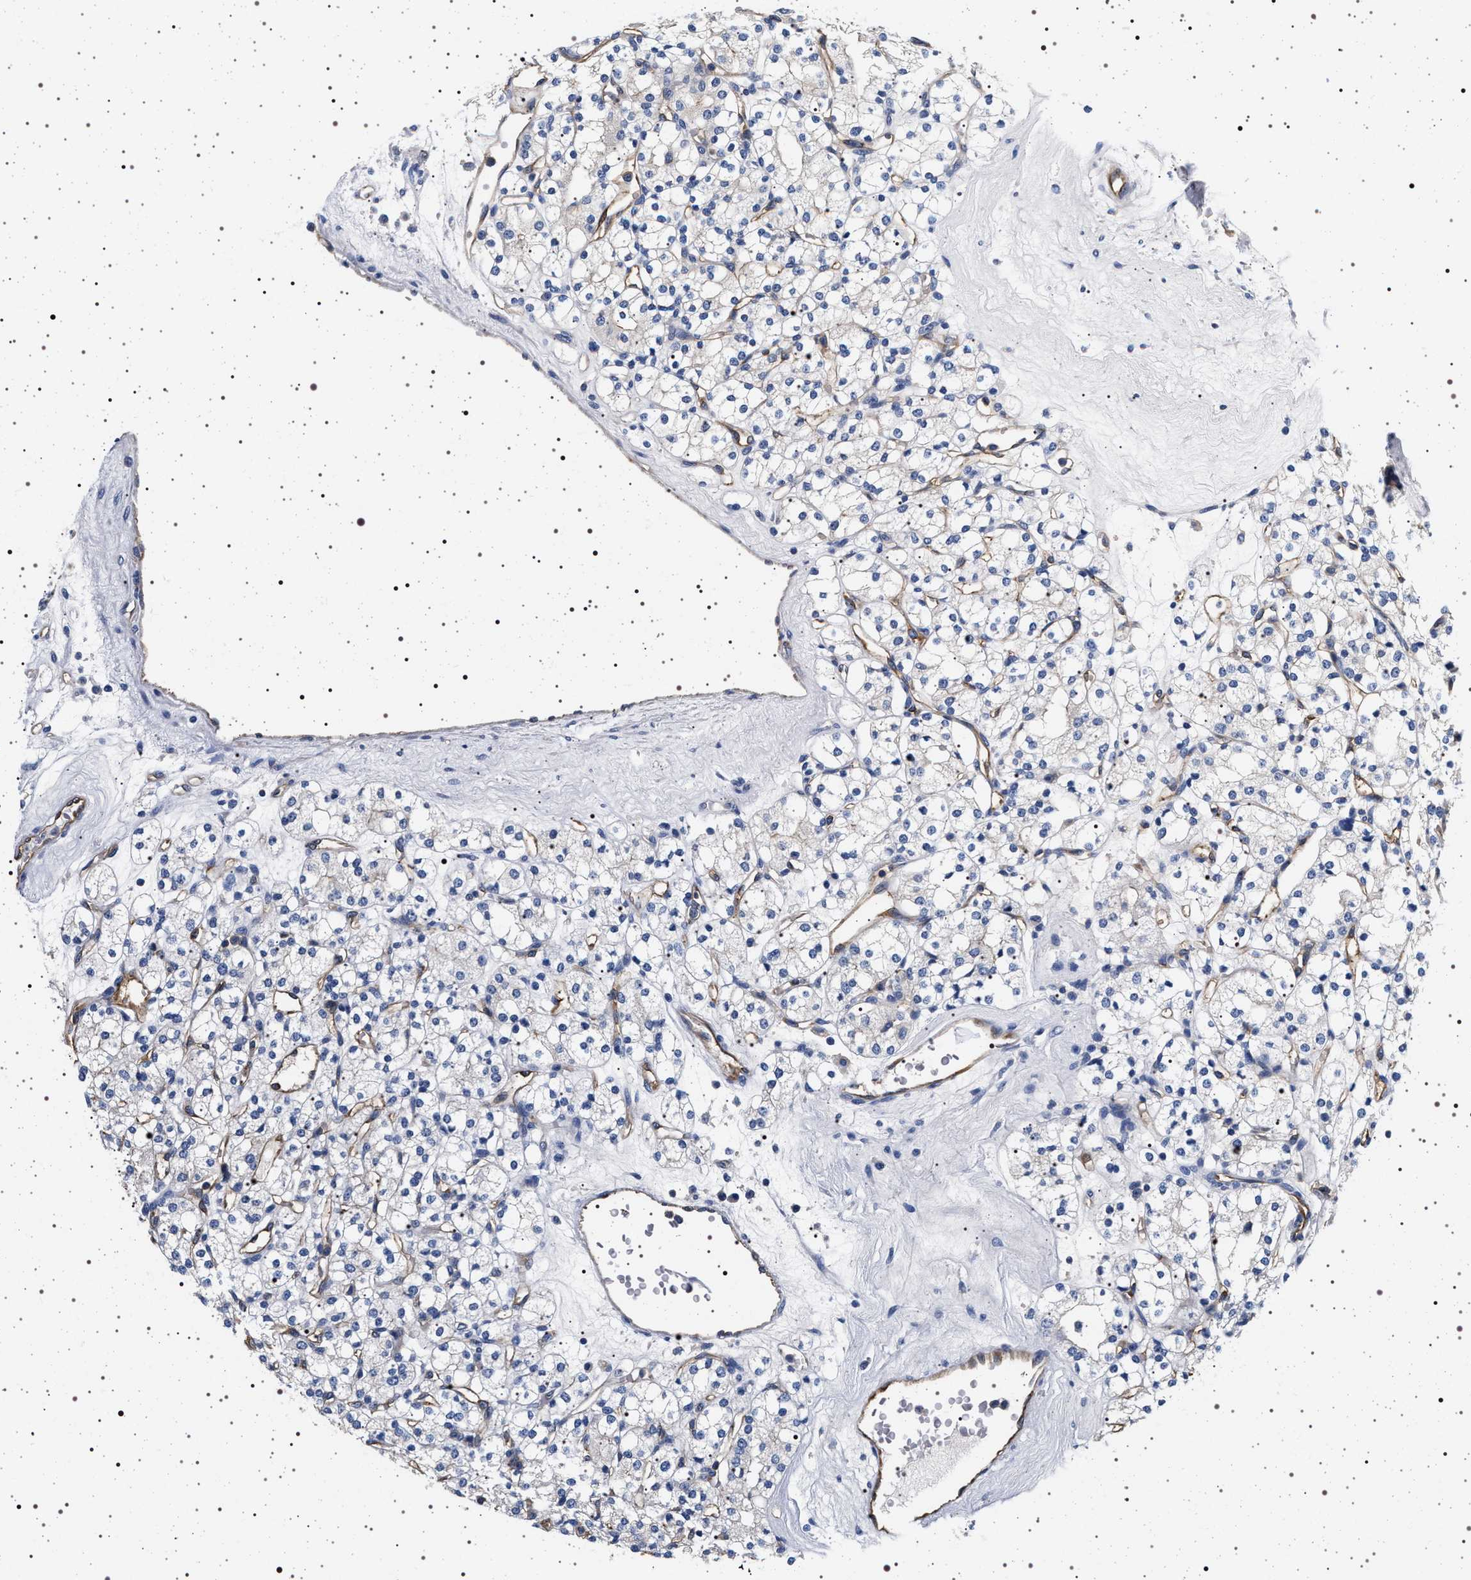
{"staining": {"intensity": "negative", "quantity": "none", "location": "none"}, "tissue": "renal cancer", "cell_type": "Tumor cells", "image_type": "cancer", "snomed": [{"axis": "morphology", "description": "Adenocarcinoma, NOS"}, {"axis": "topography", "description": "Kidney"}], "caption": "A high-resolution micrograph shows IHC staining of adenocarcinoma (renal), which exhibits no significant staining in tumor cells.", "gene": "HSD17B1", "patient": {"sex": "male", "age": 77}}